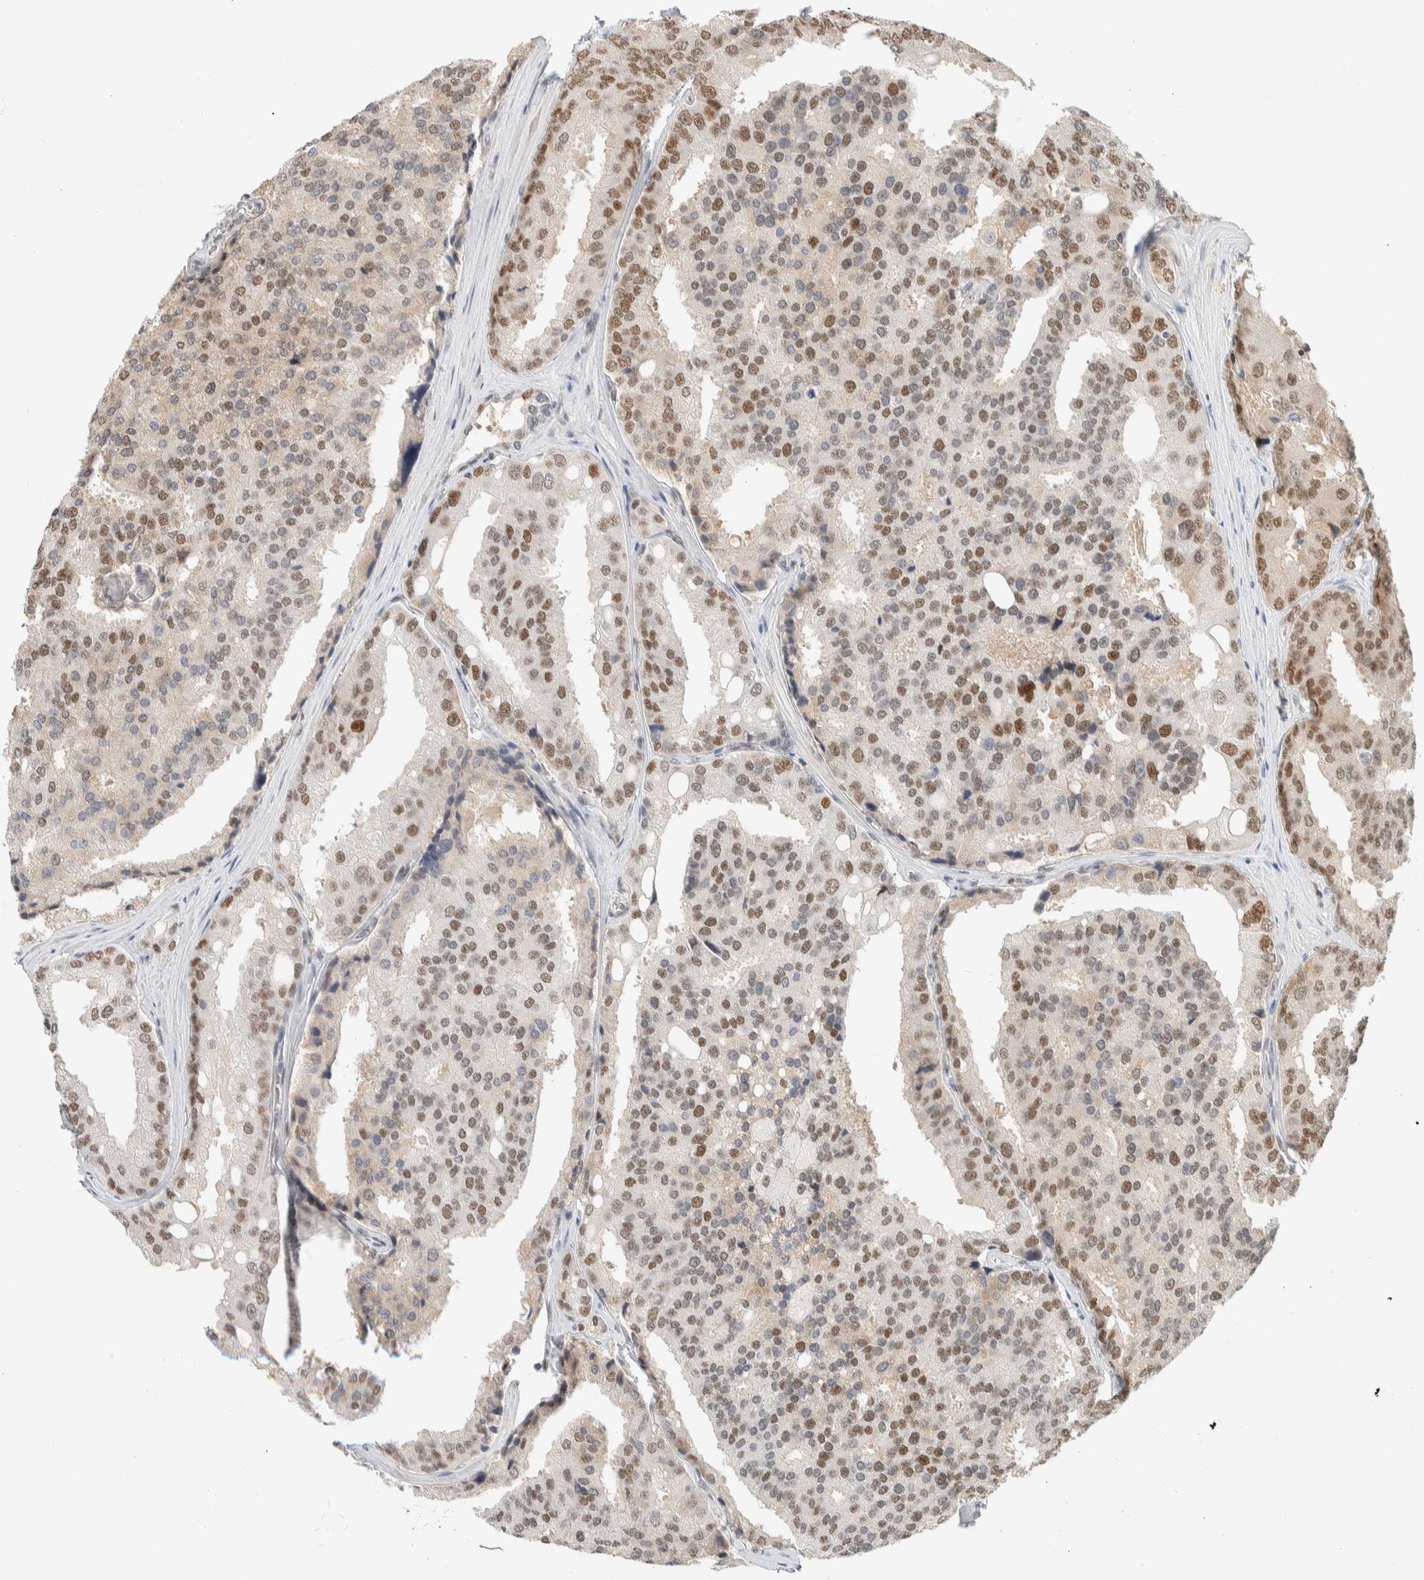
{"staining": {"intensity": "moderate", "quantity": "25%-75%", "location": "nuclear"}, "tissue": "prostate cancer", "cell_type": "Tumor cells", "image_type": "cancer", "snomed": [{"axis": "morphology", "description": "Adenocarcinoma, High grade"}, {"axis": "topography", "description": "Prostate"}], "caption": "Immunohistochemistry (IHC) of human prostate adenocarcinoma (high-grade) demonstrates medium levels of moderate nuclear expression in approximately 25%-75% of tumor cells. (DAB (3,3'-diaminobenzidine) IHC, brown staining for protein, blue staining for nuclei).", "gene": "PUS7", "patient": {"sex": "male", "age": 50}}